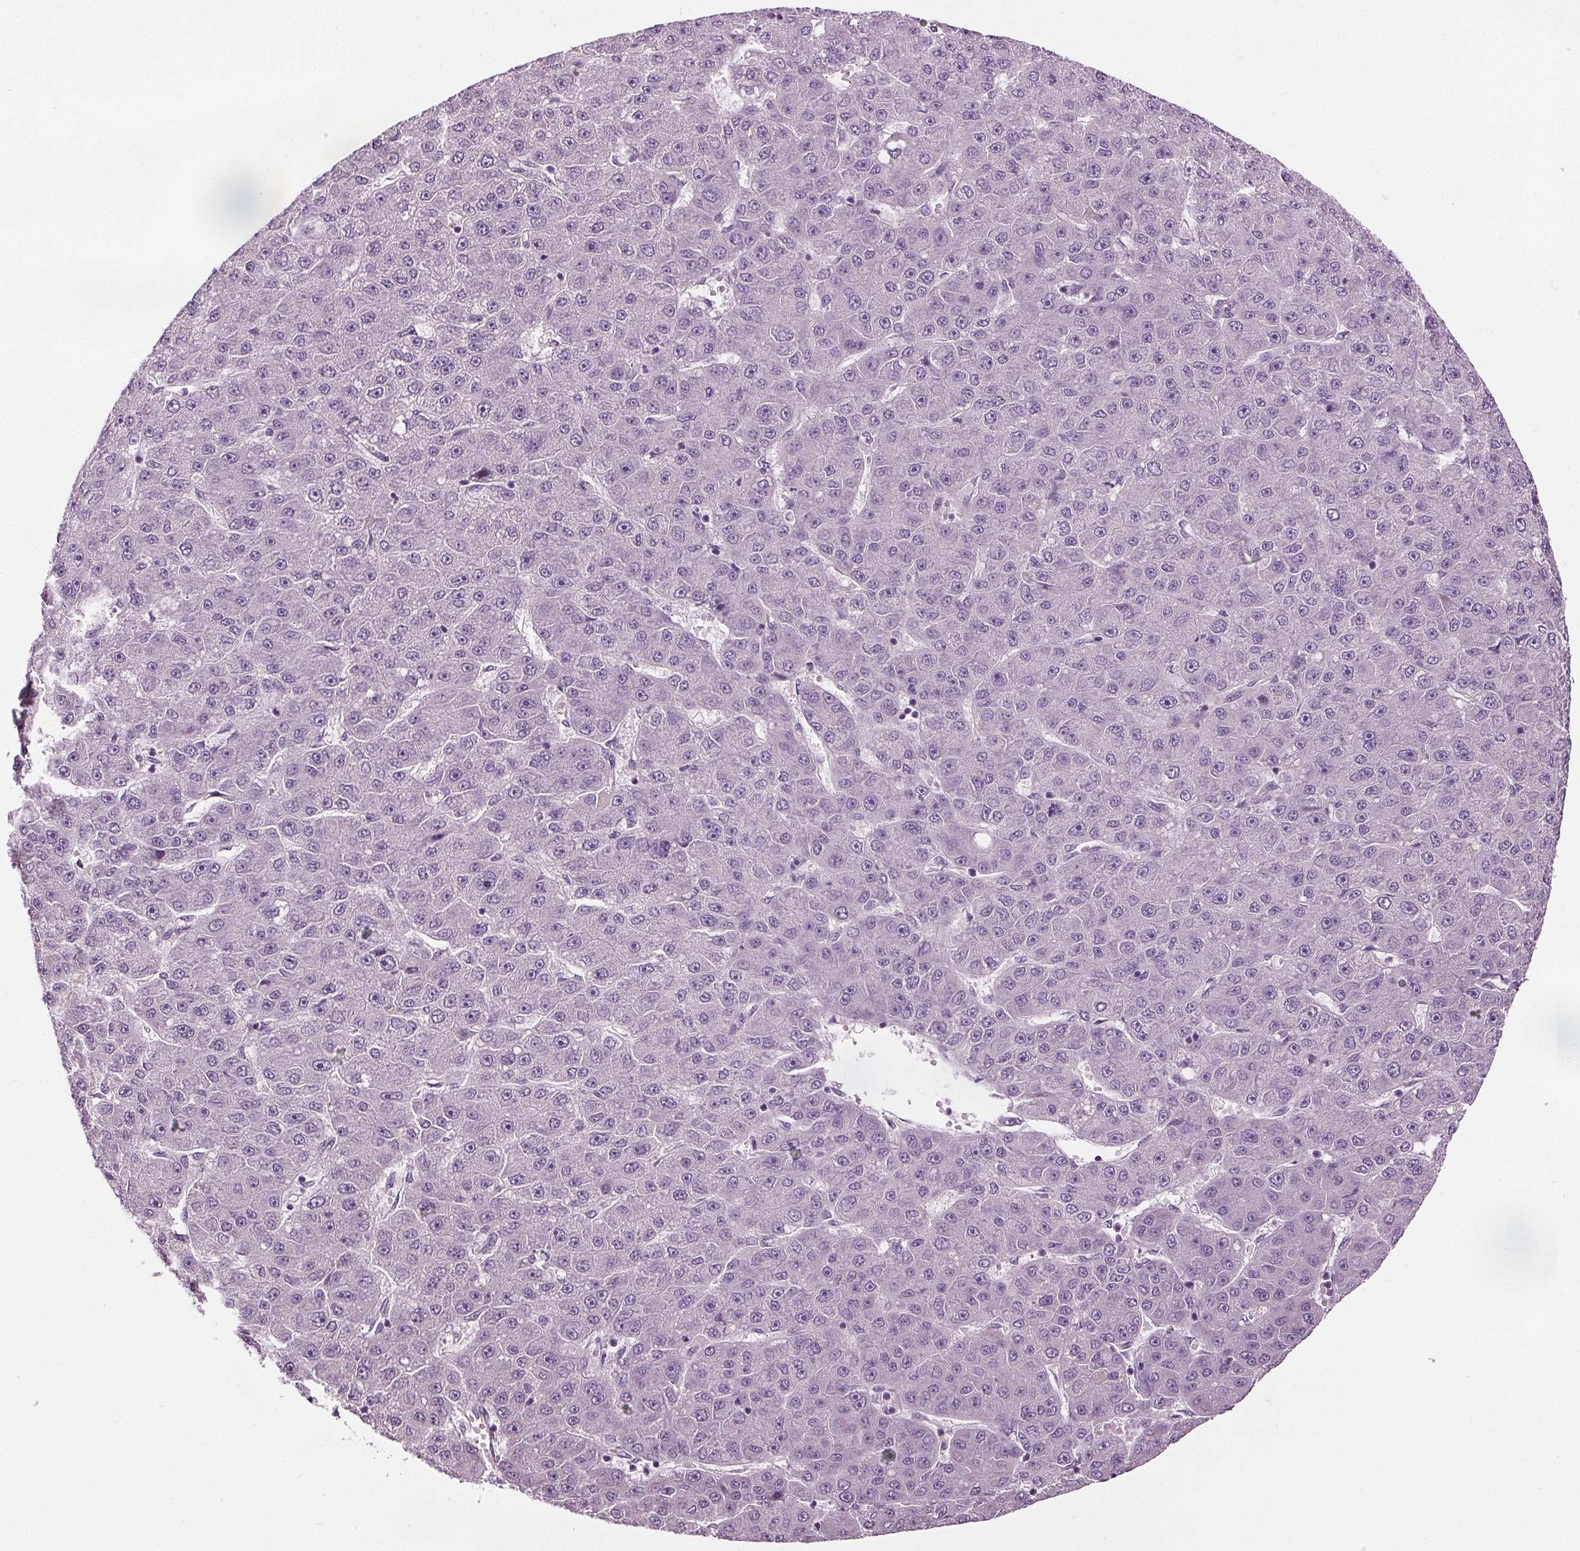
{"staining": {"intensity": "negative", "quantity": "none", "location": "none"}, "tissue": "liver cancer", "cell_type": "Tumor cells", "image_type": "cancer", "snomed": [{"axis": "morphology", "description": "Carcinoma, Hepatocellular, NOS"}, {"axis": "topography", "description": "Liver"}], "caption": "Immunohistochemistry (IHC) of hepatocellular carcinoma (liver) demonstrates no positivity in tumor cells.", "gene": "RASA1", "patient": {"sex": "male", "age": 67}}